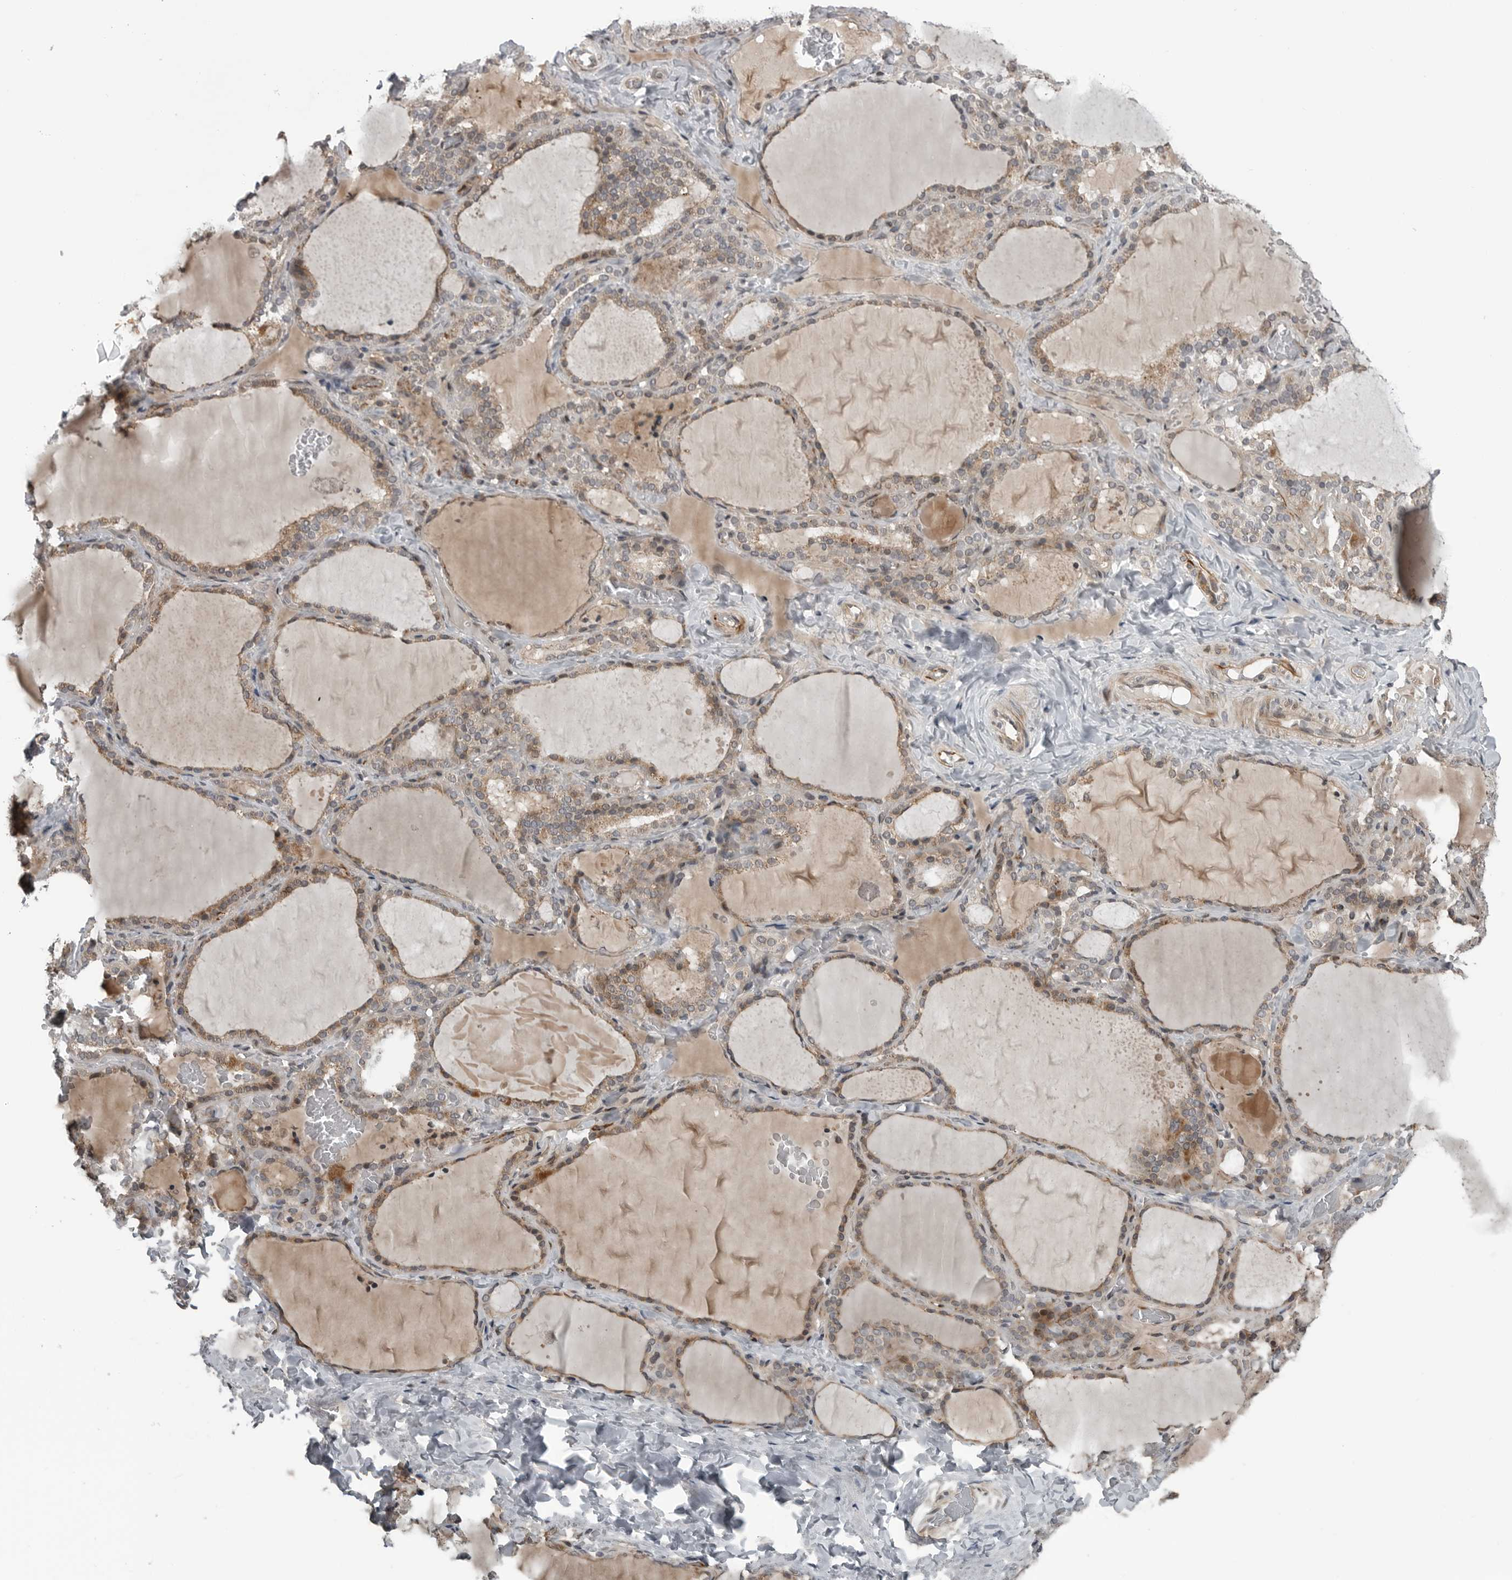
{"staining": {"intensity": "moderate", "quantity": "25%-75%", "location": "cytoplasmic/membranous"}, "tissue": "thyroid gland", "cell_type": "Glandular cells", "image_type": "normal", "snomed": [{"axis": "morphology", "description": "Normal tissue, NOS"}, {"axis": "topography", "description": "Thyroid gland"}], "caption": "Immunohistochemistry of normal thyroid gland demonstrates medium levels of moderate cytoplasmic/membranous expression in approximately 25%-75% of glandular cells.", "gene": "FAAP100", "patient": {"sex": "female", "age": 22}}